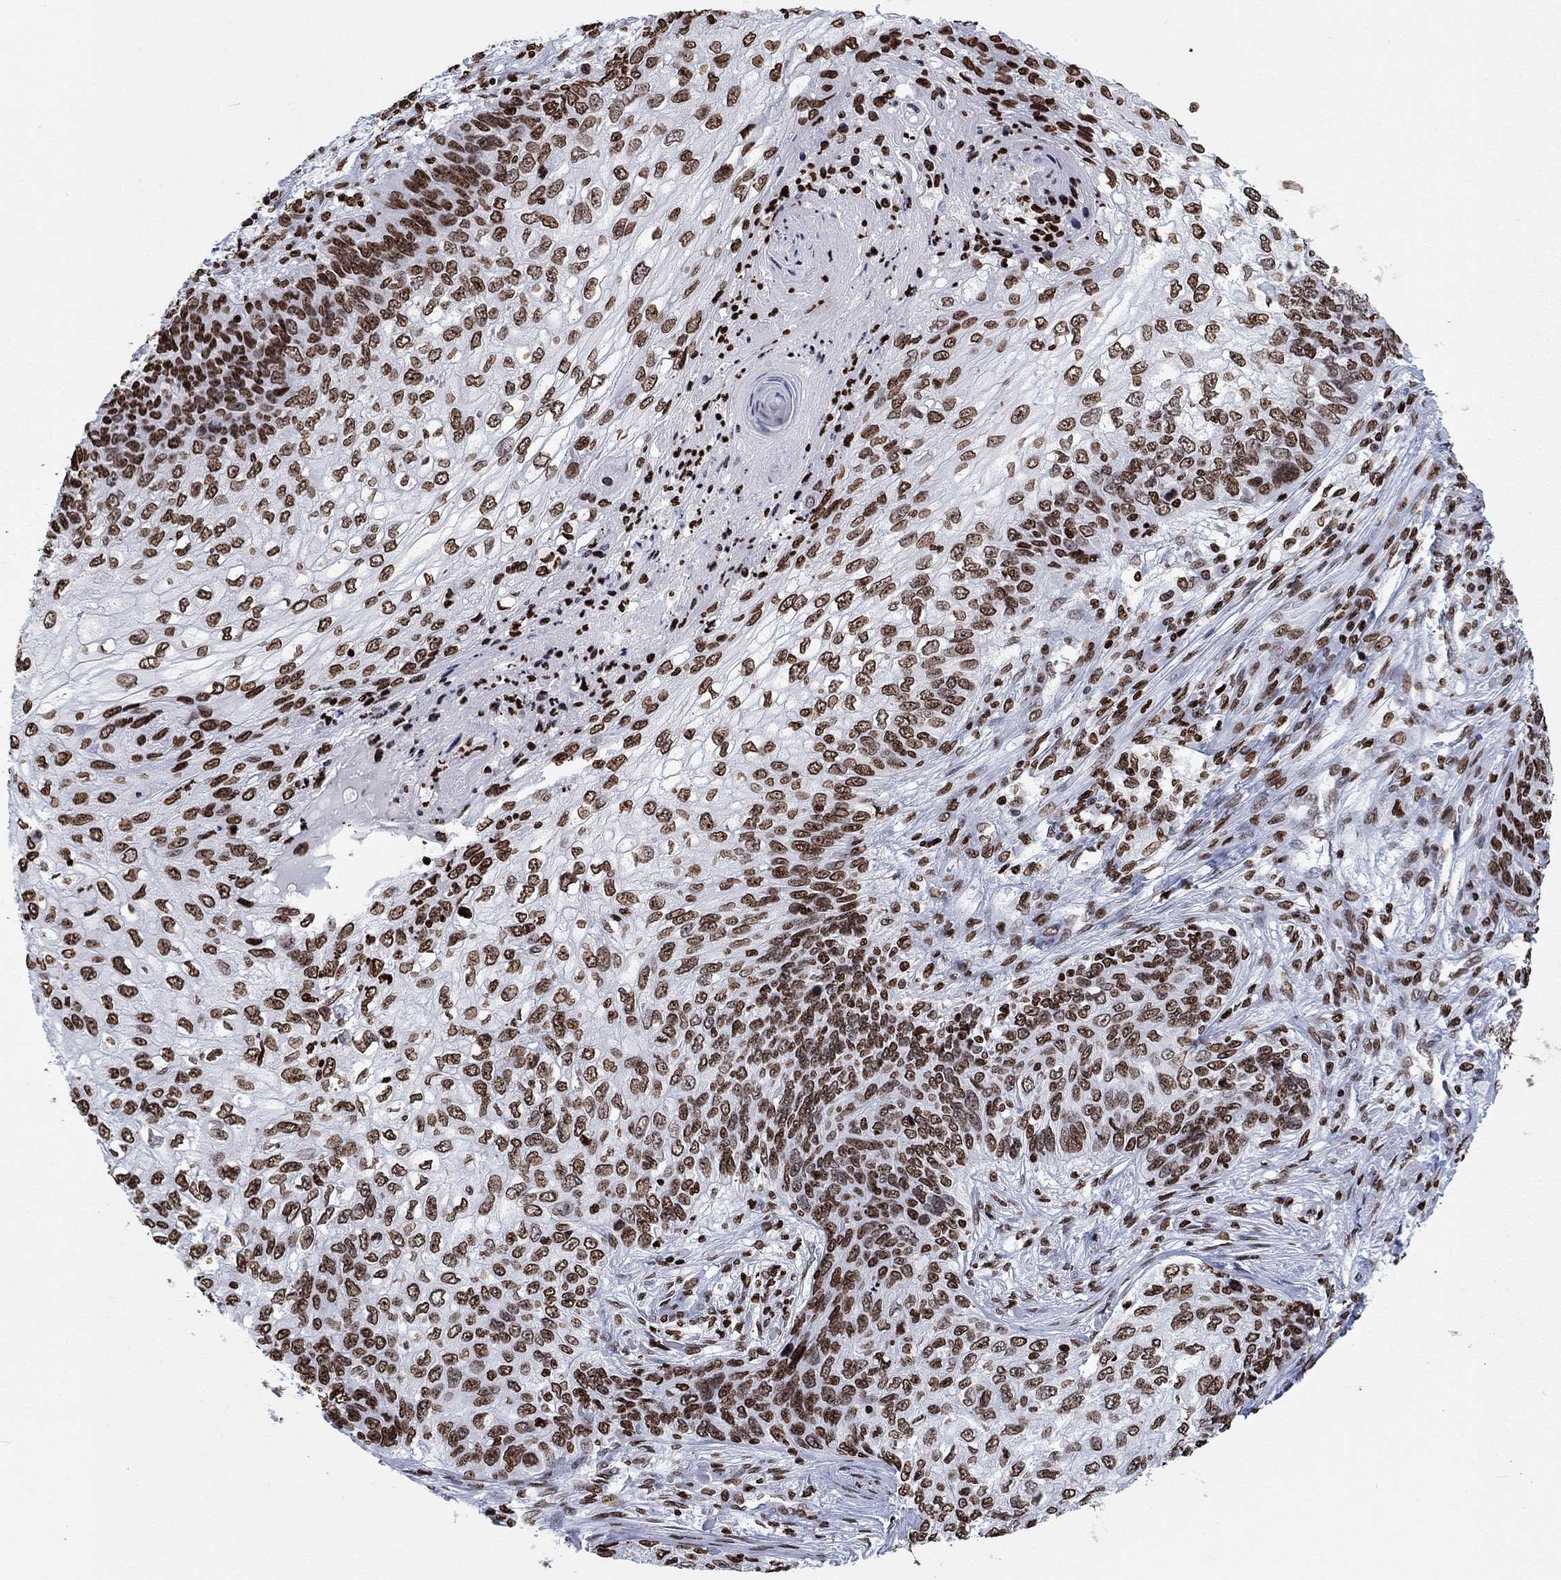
{"staining": {"intensity": "strong", "quantity": "25%-75%", "location": "nuclear"}, "tissue": "skin cancer", "cell_type": "Tumor cells", "image_type": "cancer", "snomed": [{"axis": "morphology", "description": "Squamous cell carcinoma, NOS"}, {"axis": "topography", "description": "Skin"}], "caption": "Skin cancer (squamous cell carcinoma) stained with a protein marker demonstrates strong staining in tumor cells.", "gene": "H1-5", "patient": {"sex": "male", "age": 92}}